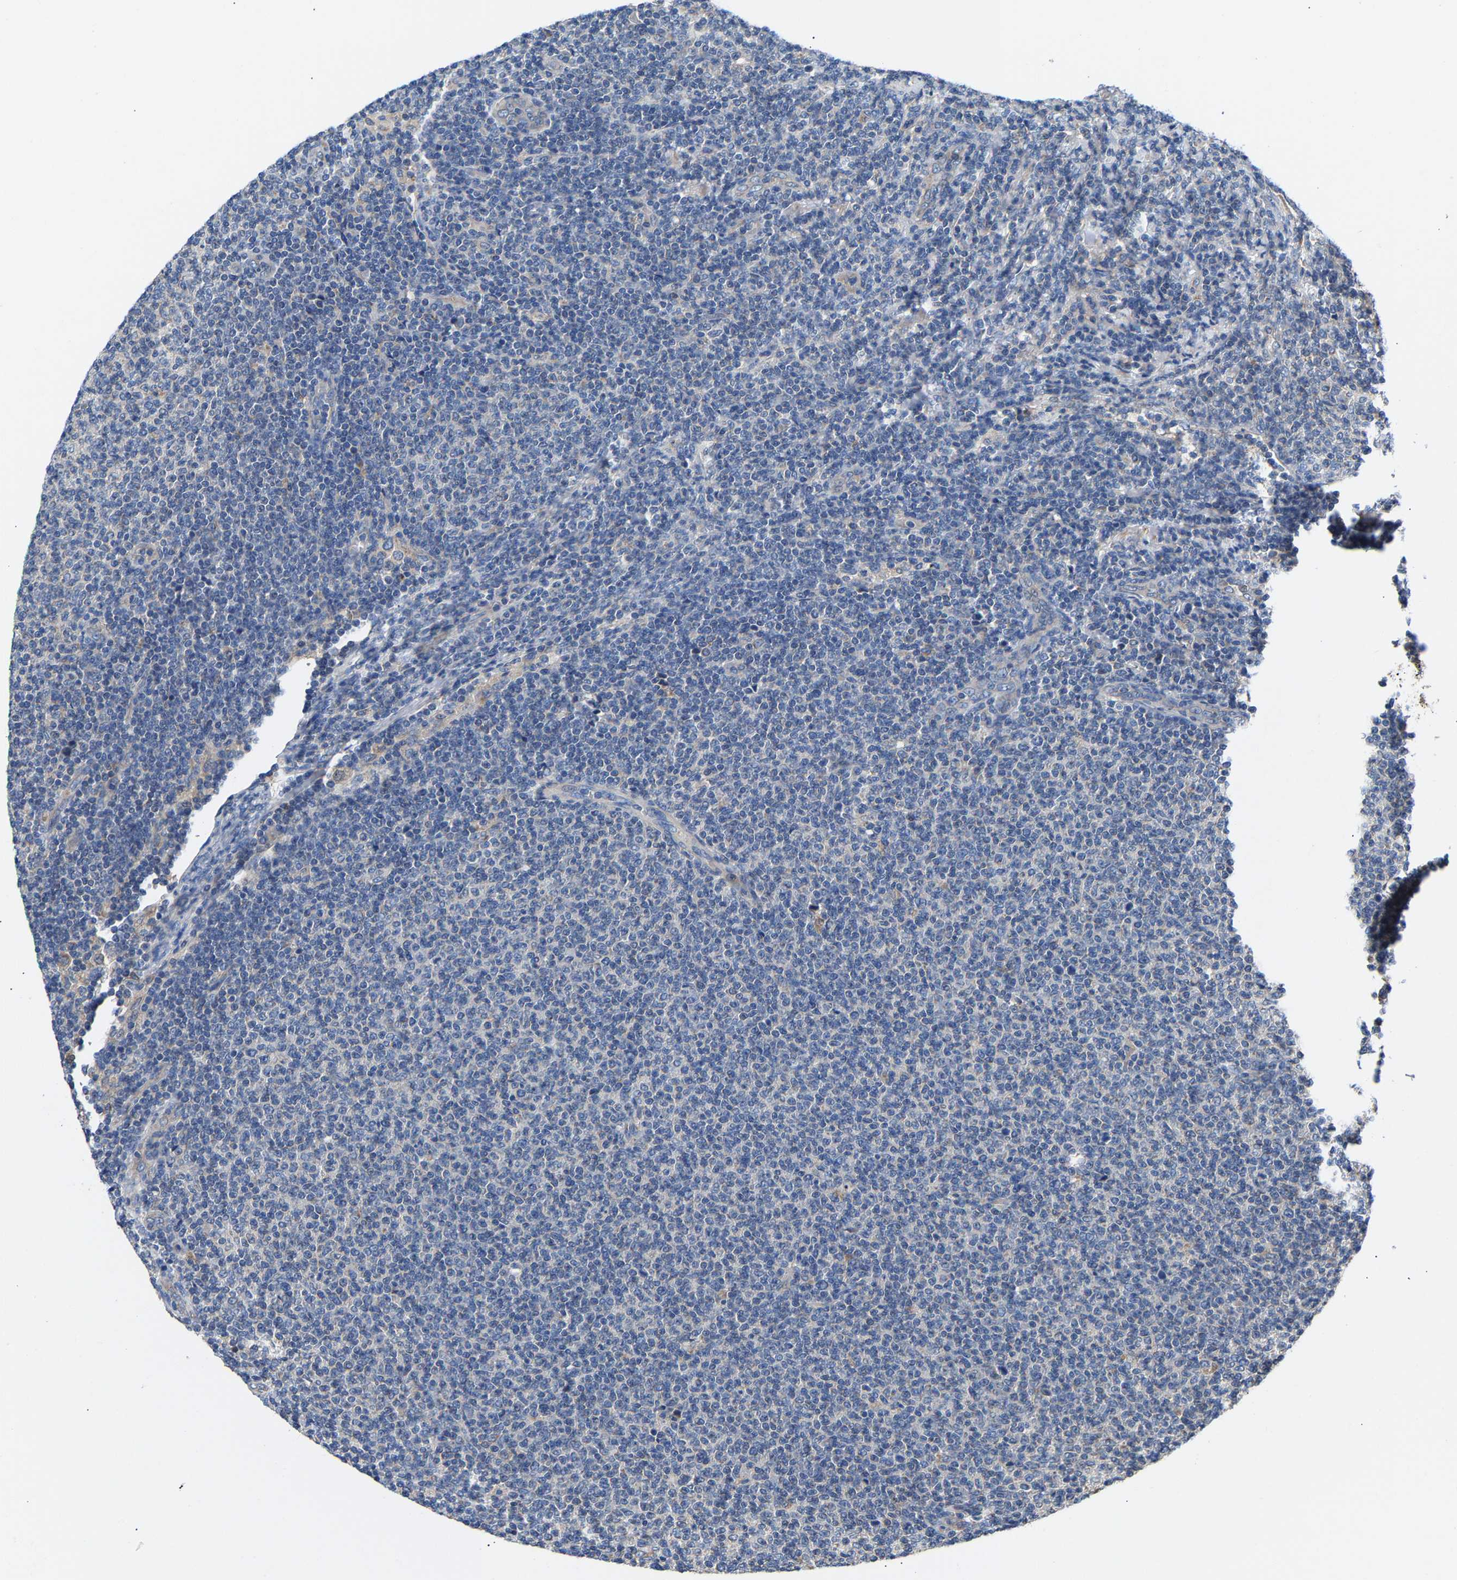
{"staining": {"intensity": "negative", "quantity": "none", "location": "none"}, "tissue": "lymphoma", "cell_type": "Tumor cells", "image_type": "cancer", "snomed": [{"axis": "morphology", "description": "Malignant lymphoma, non-Hodgkin's type, Low grade"}, {"axis": "topography", "description": "Lymph node"}], "caption": "The photomicrograph reveals no significant expression in tumor cells of lymphoma.", "gene": "CCDC171", "patient": {"sex": "male", "age": 66}}